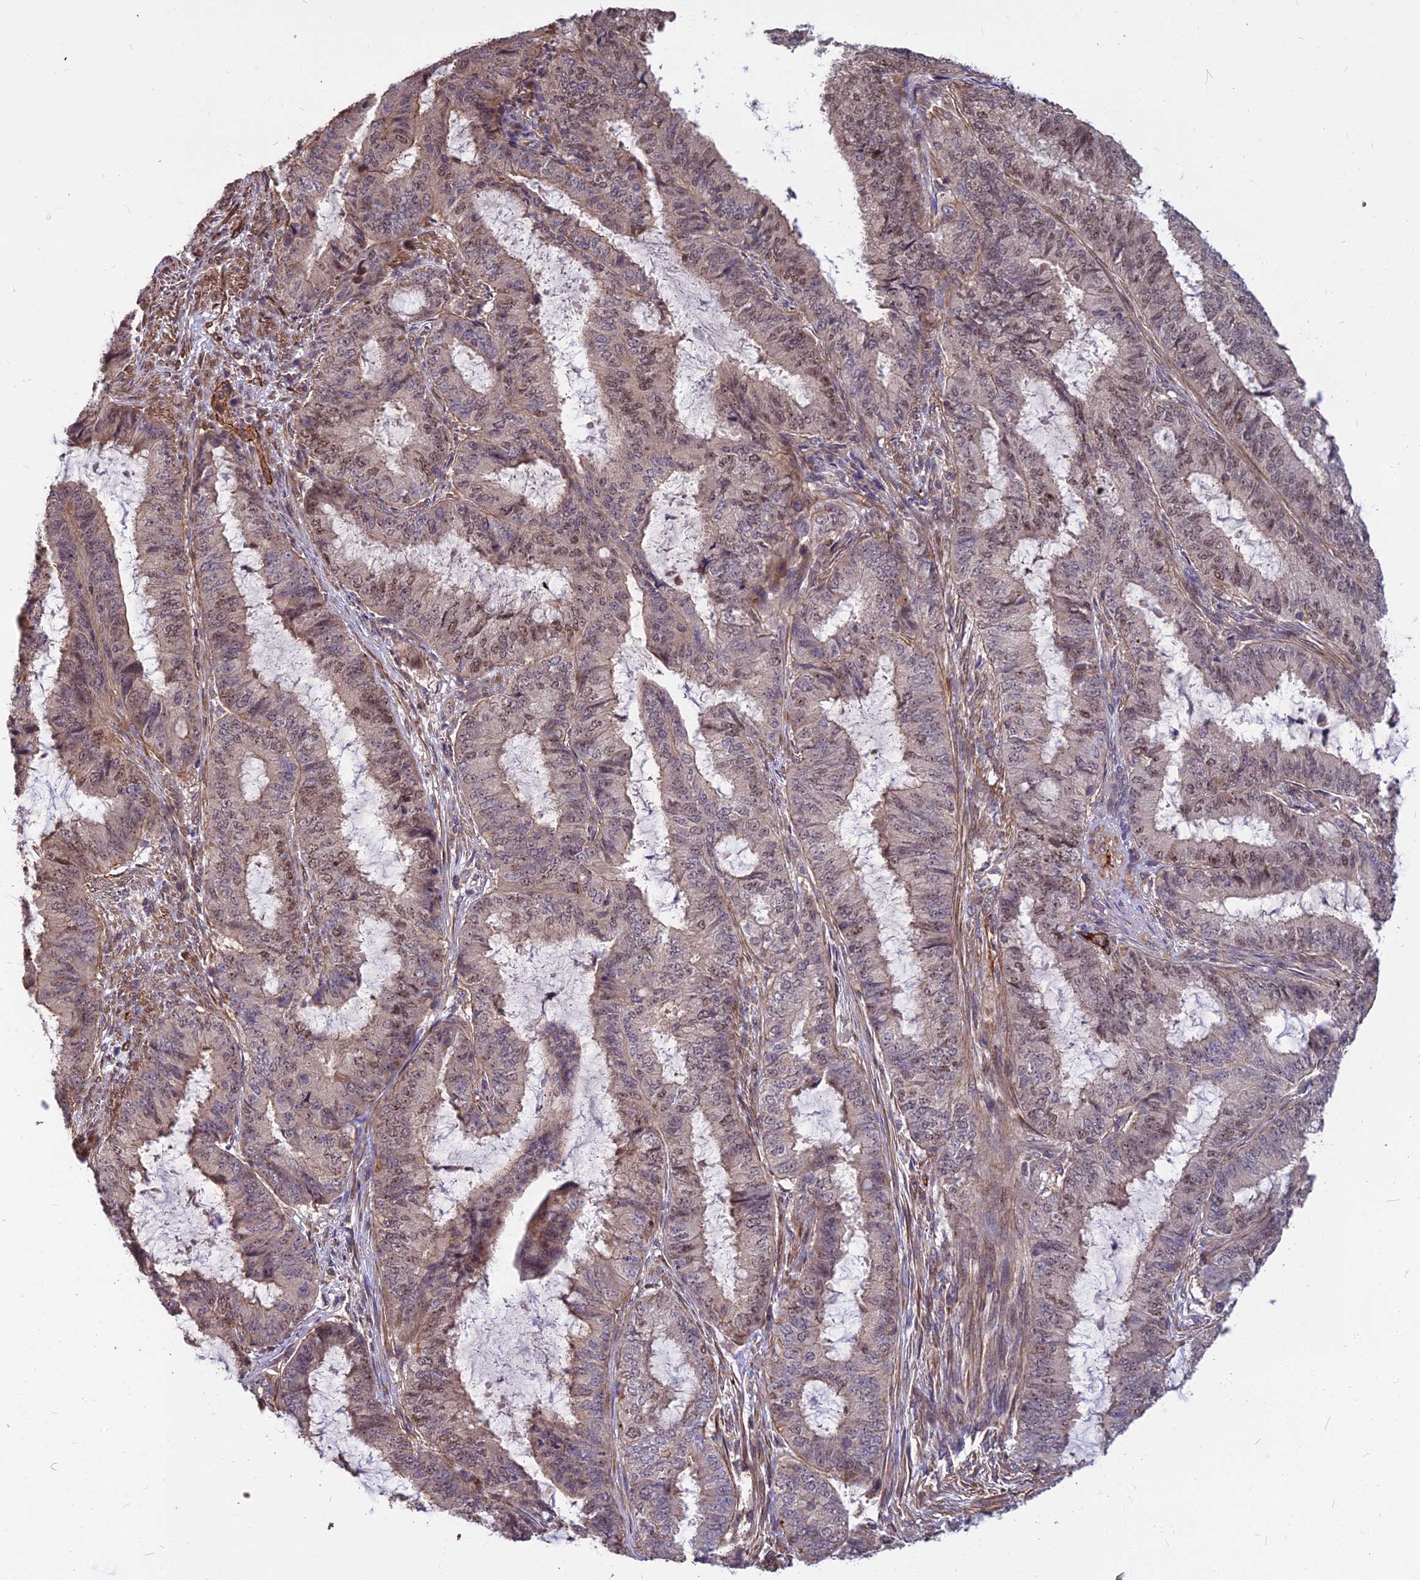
{"staining": {"intensity": "moderate", "quantity": "25%-75%", "location": "nuclear"}, "tissue": "endometrial cancer", "cell_type": "Tumor cells", "image_type": "cancer", "snomed": [{"axis": "morphology", "description": "Adenocarcinoma, NOS"}, {"axis": "topography", "description": "Endometrium"}], "caption": "Moderate nuclear protein expression is appreciated in approximately 25%-75% of tumor cells in endometrial cancer (adenocarcinoma).", "gene": "TCEA3", "patient": {"sex": "female", "age": 51}}